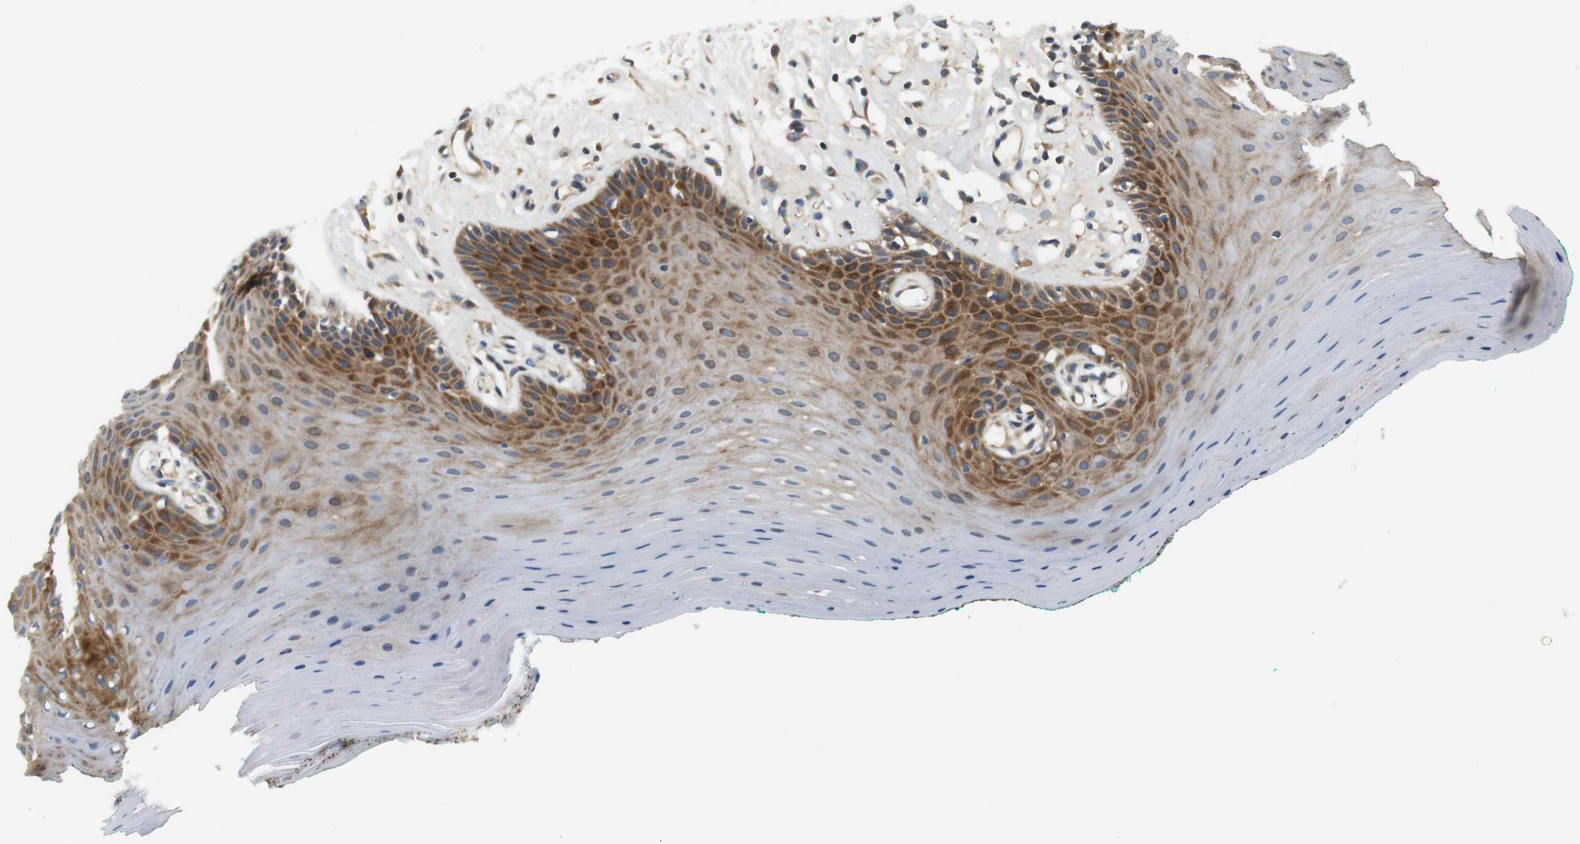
{"staining": {"intensity": "moderate", "quantity": "25%-75%", "location": "cytoplasmic/membranous"}, "tissue": "oral mucosa", "cell_type": "Squamous epithelial cells", "image_type": "normal", "snomed": [{"axis": "morphology", "description": "Normal tissue, NOS"}, {"axis": "topography", "description": "Skeletal muscle"}, {"axis": "topography", "description": "Oral tissue"}], "caption": "Protein staining of unremarkable oral mucosa demonstrates moderate cytoplasmic/membranous expression in approximately 25%-75% of squamous epithelial cells.", "gene": "SH3GLB1", "patient": {"sex": "male", "age": 58}}